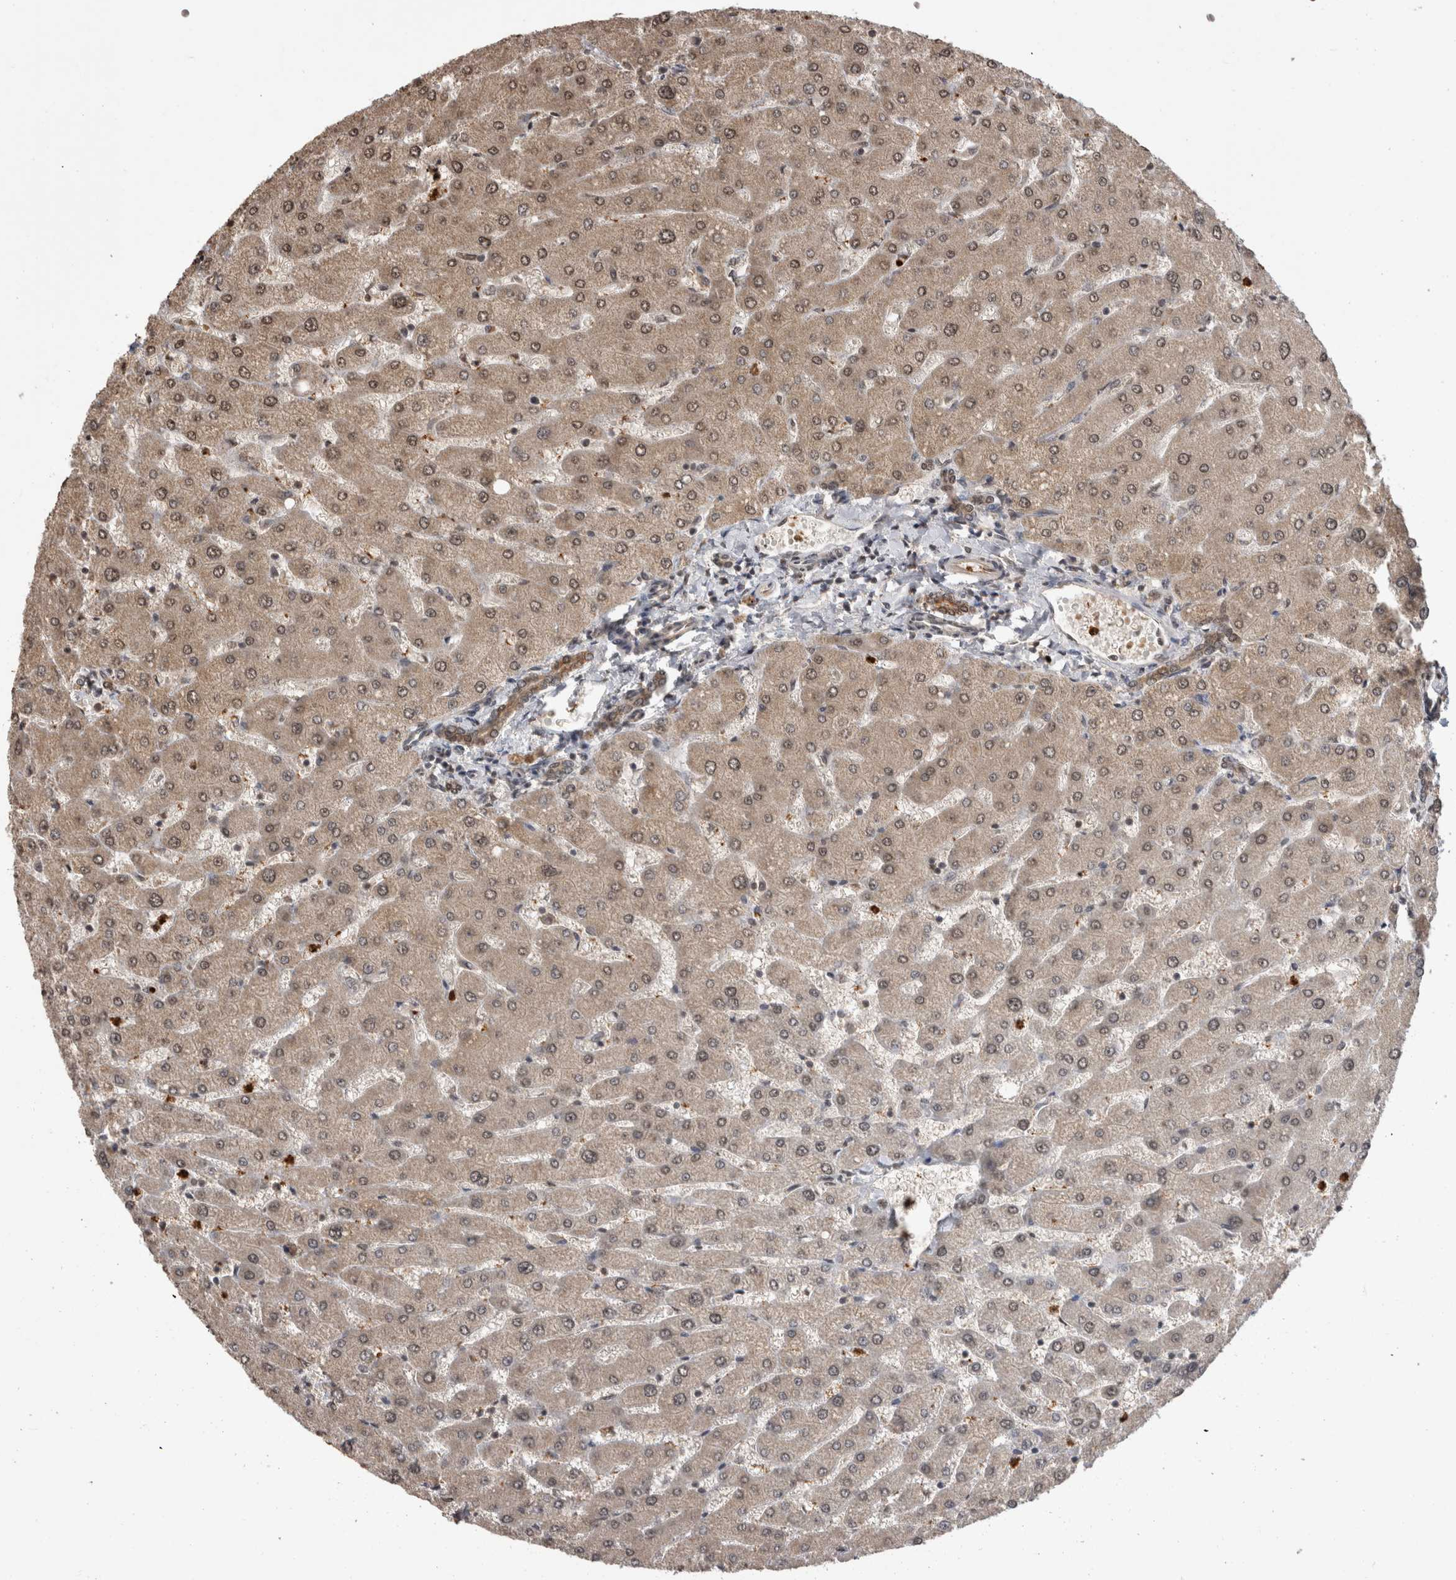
{"staining": {"intensity": "moderate", "quantity": ">75%", "location": "cytoplasmic/membranous,nuclear"}, "tissue": "liver", "cell_type": "Cholangiocytes", "image_type": "normal", "snomed": [{"axis": "morphology", "description": "Normal tissue, NOS"}, {"axis": "topography", "description": "Liver"}], "caption": "Benign liver displays moderate cytoplasmic/membranous,nuclear positivity in approximately >75% of cholangiocytes, visualized by immunohistochemistry.", "gene": "PAK4", "patient": {"sex": "male", "age": 55}}